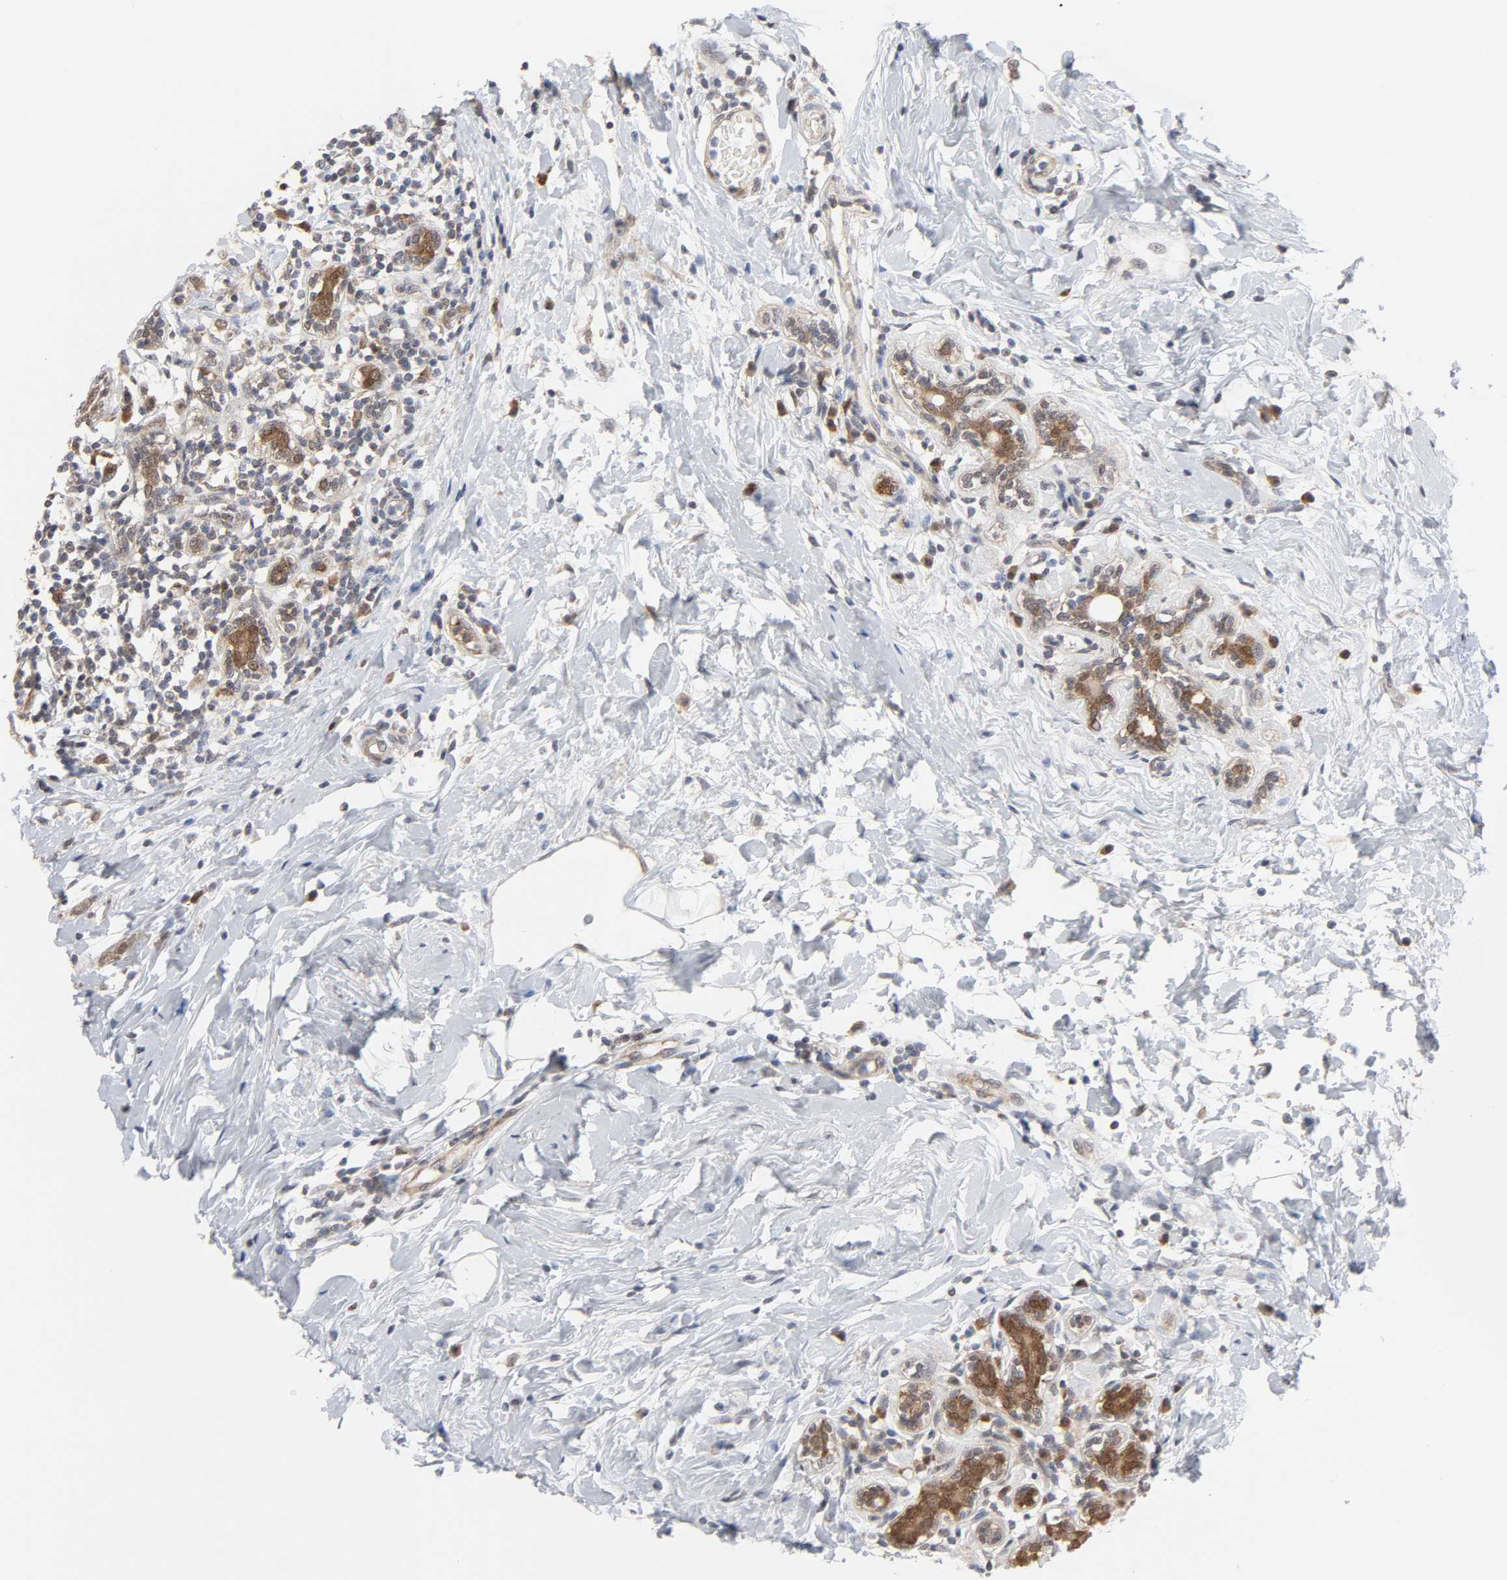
{"staining": {"intensity": "moderate", "quantity": ">75%", "location": "cytoplasmic/membranous"}, "tissue": "breast cancer", "cell_type": "Tumor cells", "image_type": "cancer", "snomed": [{"axis": "morphology", "description": "Normal tissue, NOS"}, {"axis": "morphology", "description": "Lobular carcinoma"}, {"axis": "topography", "description": "Breast"}], "caption": "IHC micrograph of human breast lobular carcinoma stained for a protein (brown), which displays medium levels of moderate cytoplasmic/membranous expression in about >75% of tumor cells.", "gene": "PRDX1", "patient": {"sex": "female", "age": 47}}